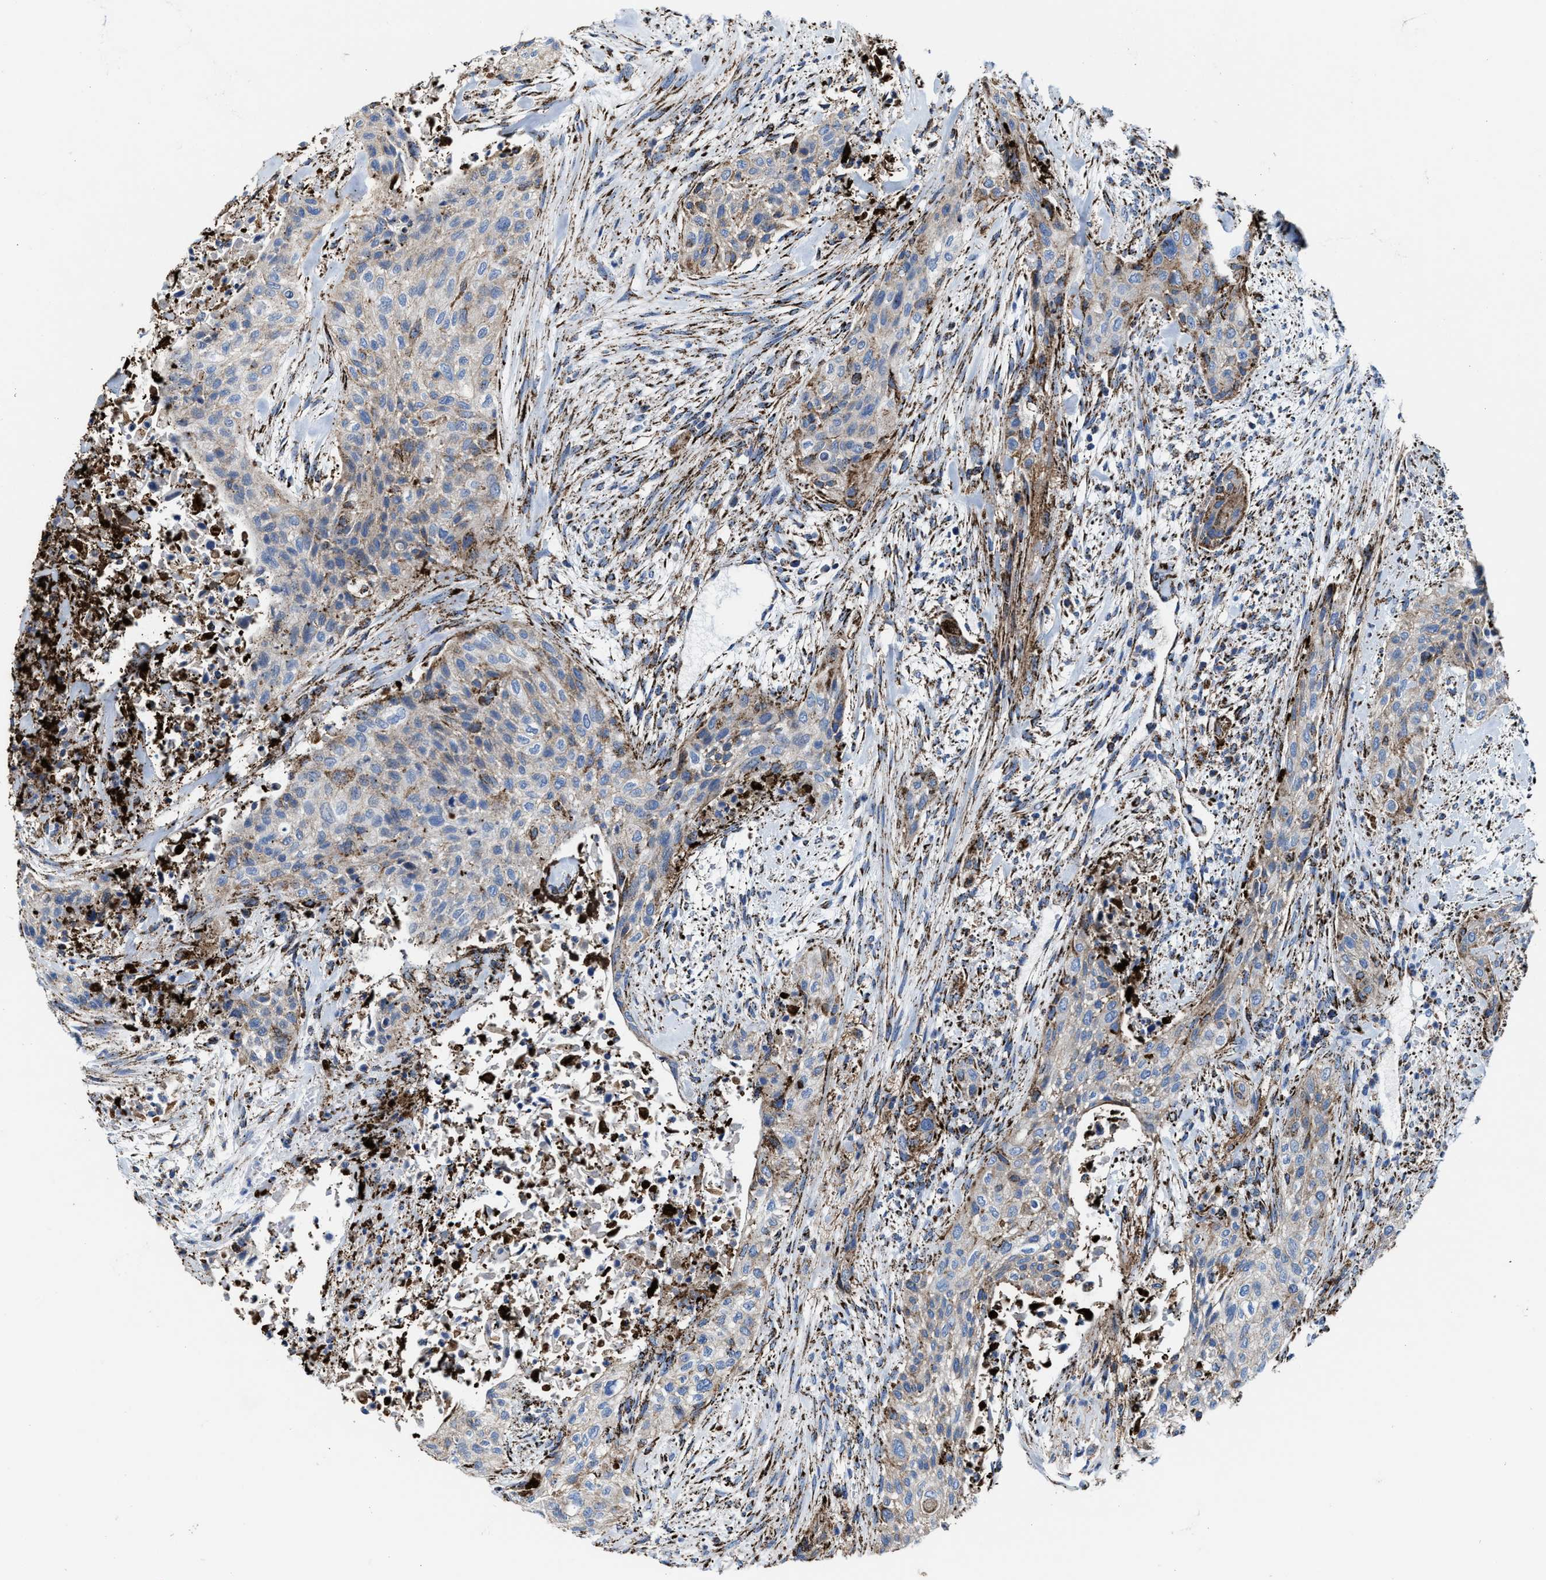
{"staining": {"intensity": "weak", "quantity": "<25%", "location": "cytoplasmic/membranous"}, "tissue": "urothelial cancer", "cell_type": "Tumor cells", "image_type": "cancer", "snomed": [{"axis": "morphology", "description": "Urothelial carcinoma, Low grade"}, {"axis": "morphology", "description": "Urothelial carcinoma, High grade"}, {"axis": "topography", "description": "Urinary bladder"}], "caption": "Immunohistochemistry (IHC) histopathology image of neoplastic tissue: urothelial carcinoma (low-grade) stained with DAB (3,3'-diaminobenzidine) demonstrates no significant protein expression in tumor cells.", "gene": "ALDH1B1", "patient": {"sex": "male", "age": 35}}